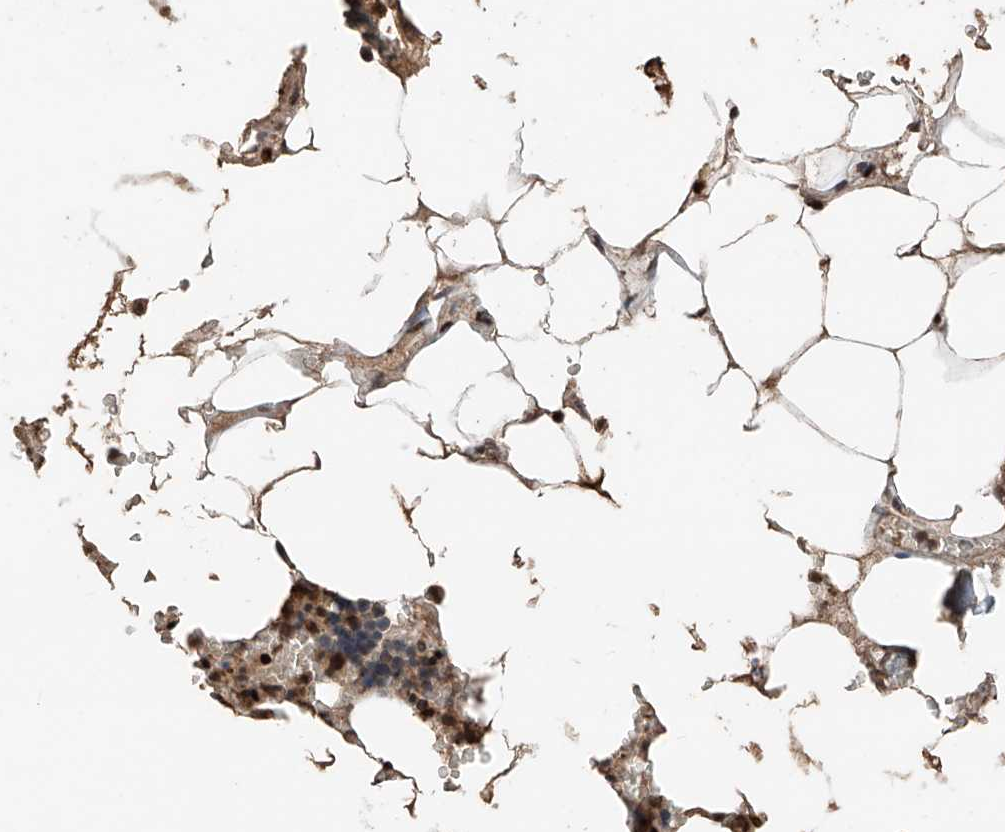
{"staining": {"intensity": "moderate", "quantity": "25%-75%", "location": "cytoplasmic/membranous,nuclear"}, "tissue": "bone marrow", "cell_type": "Hematopoietic cells", "image_type": "normal", "snomed": [{"axis": "morphology", "description": "Normal tissue, NOS"}, {"axis": "topography", "description": "Bone marrow"}], "caption": "DAB immunohistochemical staining of unremarkable human bone marrow exhibits moderate cytoplasmic/membranous,nuclear protein expression in about 25%-75% of hematopoietic cells.", "gene": "RMND1", "patient": {"sex": "male", "age": 70}}